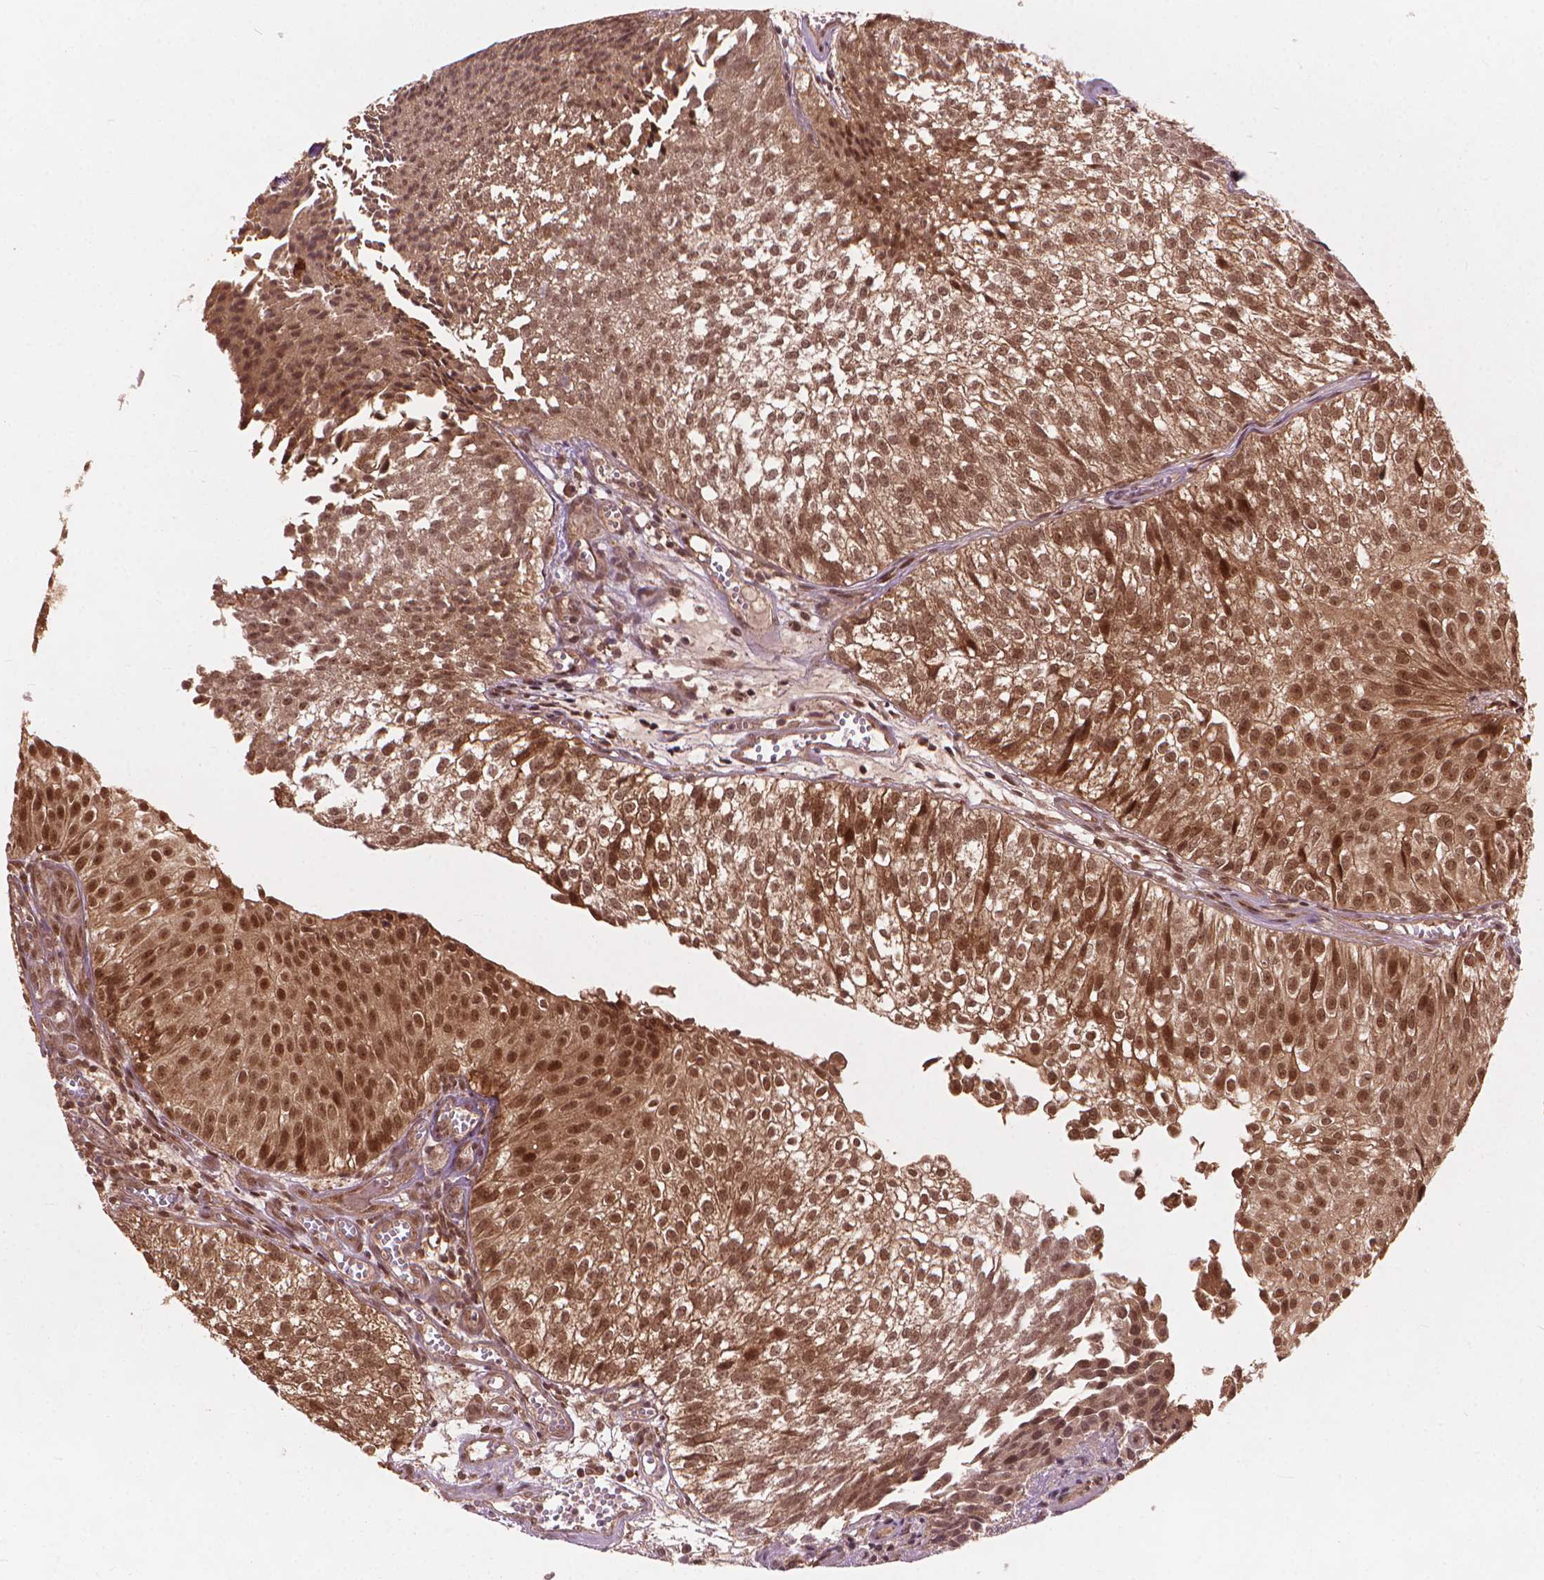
{"staining": {"intensity": "moderate", "quantity": ">75%", "location": "nuclear"}, "tissue": "urothelial cancer", "cell_type": "Tumor cells", "image_type": "cancer", "snomed": [{"axis": "morphology", "description": "Urothelial carcinoma, Low grade"}, {"axis": "topography", "description": "Urinary bladder"}], "caption": "The immunohistochemical stain highlights moderate nuclear expression in tumor cells of low-grade urothelial carcinoma tissue. Ihc stains the protein in brown and the nuclei are stained blue.", "gene": "SSU72", "patient": {"sex": "male", "age": 70}}